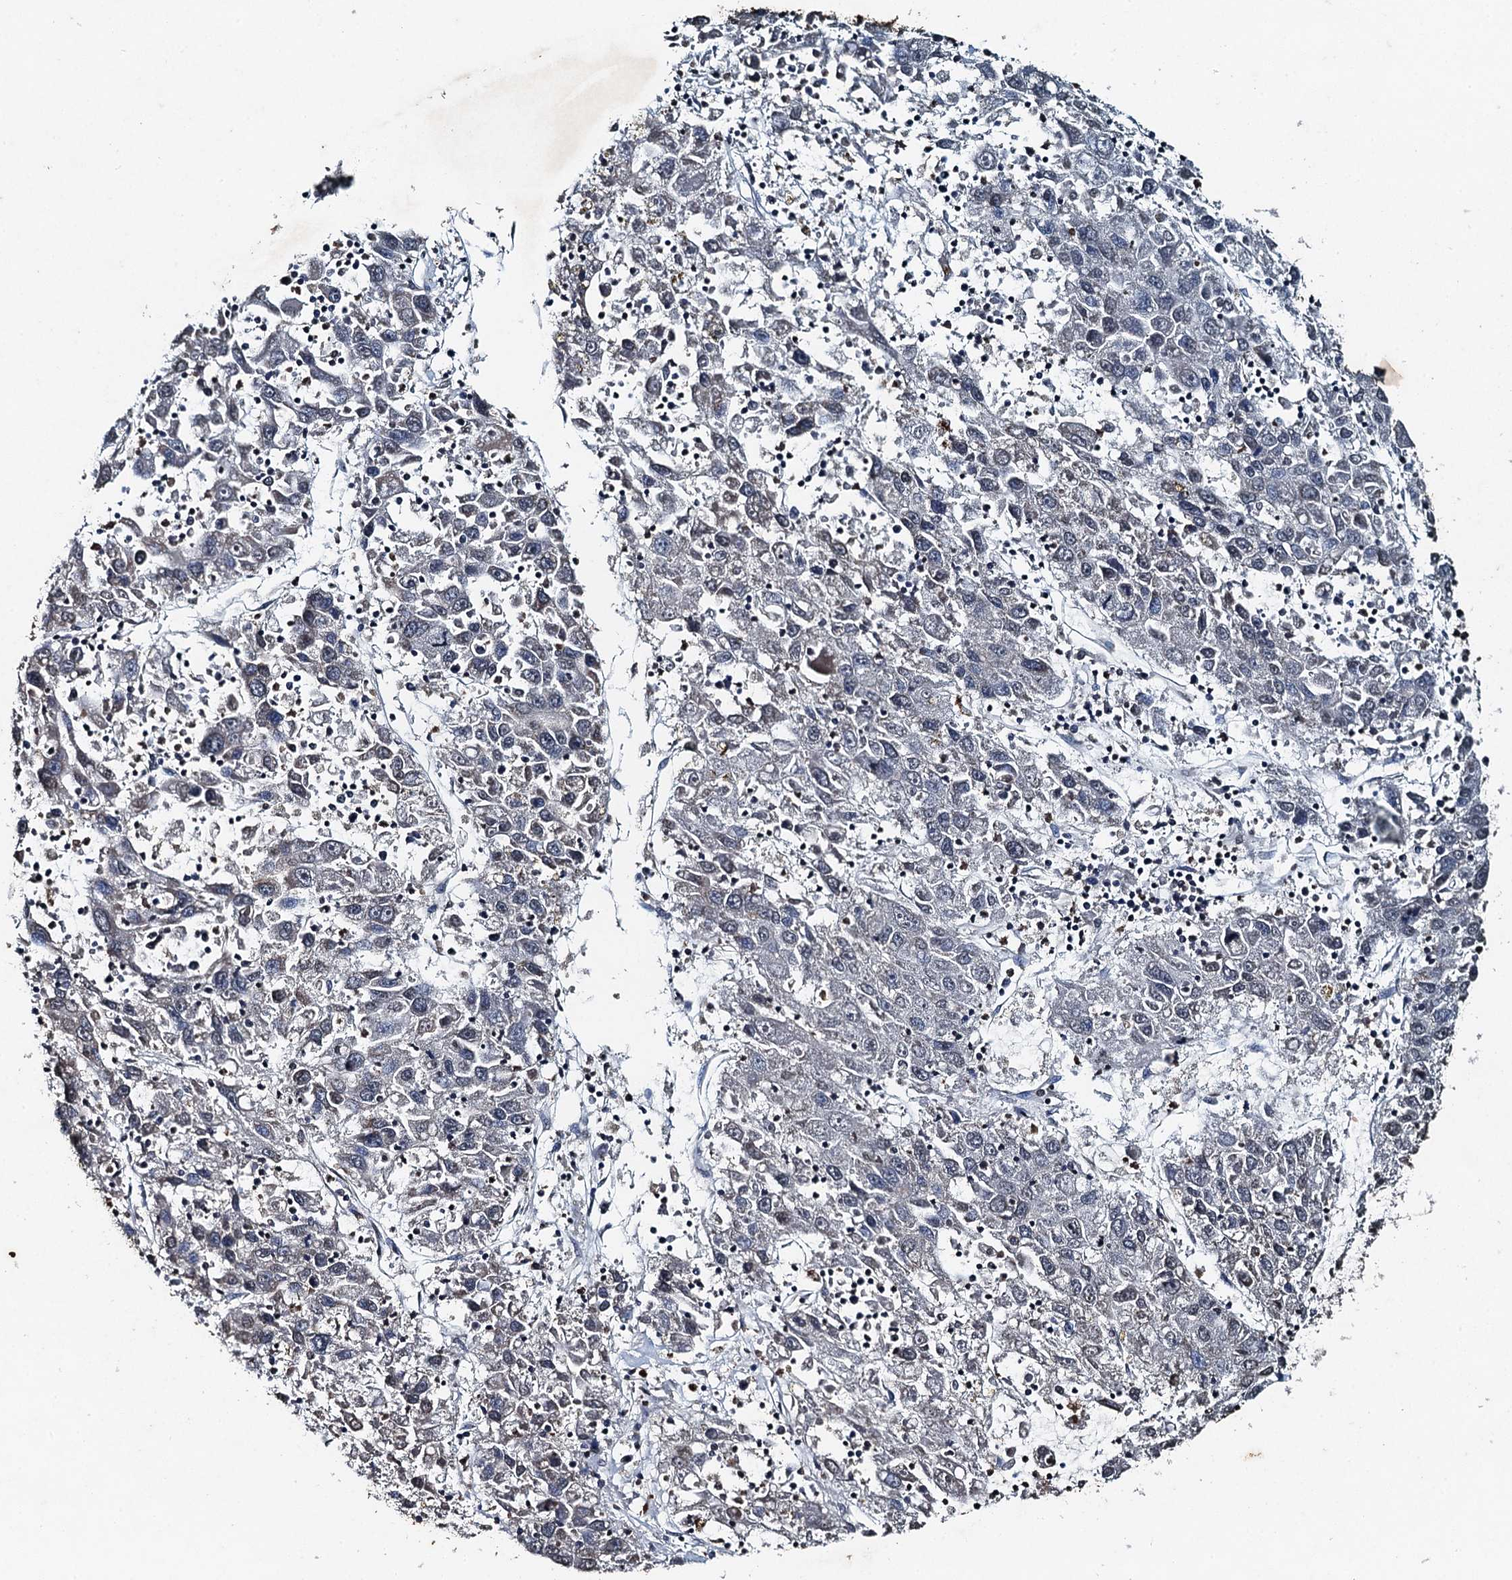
{"staining": {"intensity": "negative", "quantity": "none", "location": "none"}, "tissue": "liver cancer", "cell_type": "Tumor cells", "image_type": "cancer", "snomed": [{"axis": "morphology", "description": "Carcinoma, Hepatocellular, NOS"}, {"axis": "topography", "description": "Liver"}], "caption": "High power microscopy micrograph of an immunohistochemistry image of liver hepatocellular carcinoma, revealing no significant expression in tumor cells. (Immunohistochemistry, brightfield microscopy, high magnification).", "gene": "TCTN1", "patient": {"sex": "male", "age": 49}}